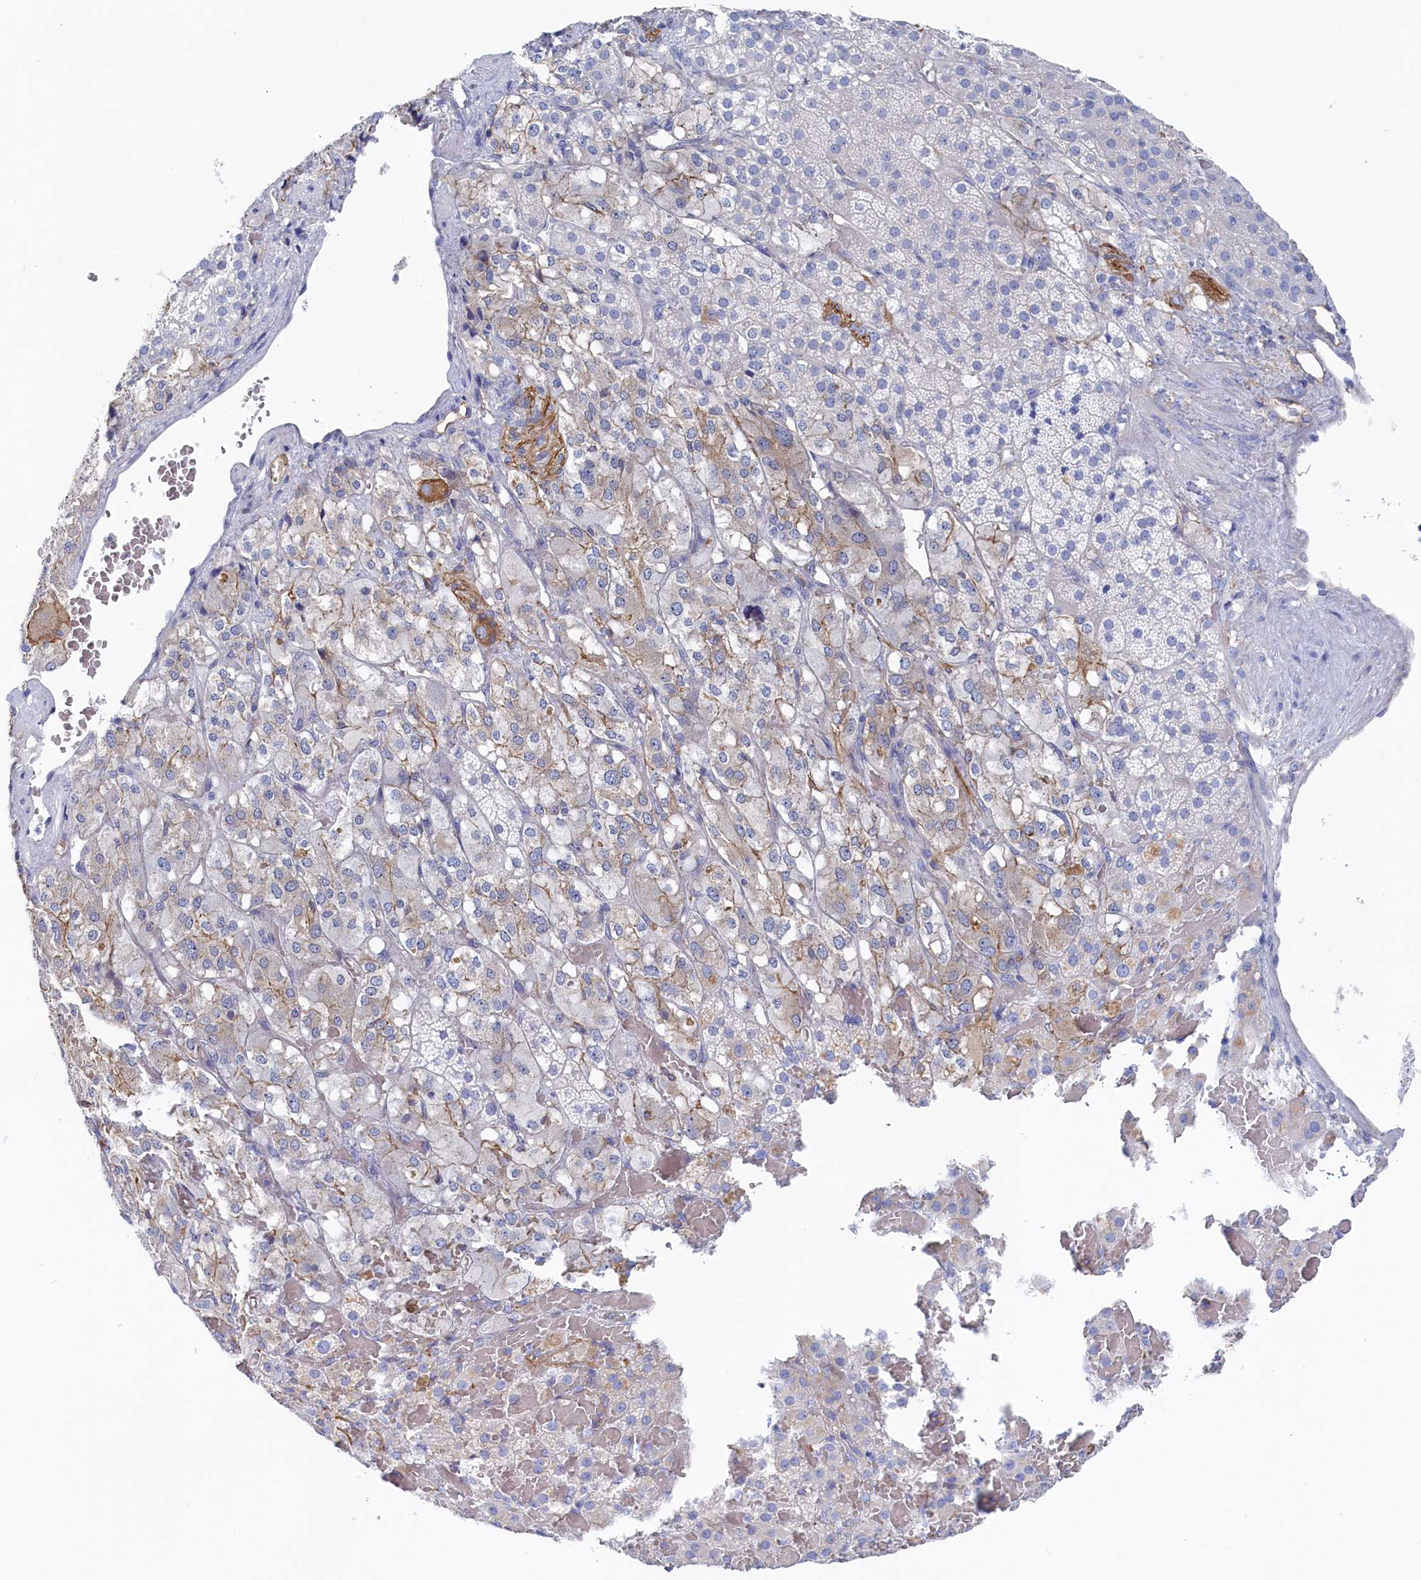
{"staining": {"intensity": "moderate", "quantity": "<25%", "location": "cytoplasmic/membranous"}, "tissue": "adrenal gland", "cell_type": "Glandular cells", "image_type": "normal", "snomed": [{"axis": "morphology", "description": "Normal tissue, NOS"}, {"axis": "topography", "description": "Adrenal gland"}], "caption": "Brown immunohistochemical staining in benign adrenal gland displays moderate cytoplasmic/membranous expression in approximately <25% of glandular cells.", "gene": "TMOD2", "patient": {"sex": "female", "age": 59}}